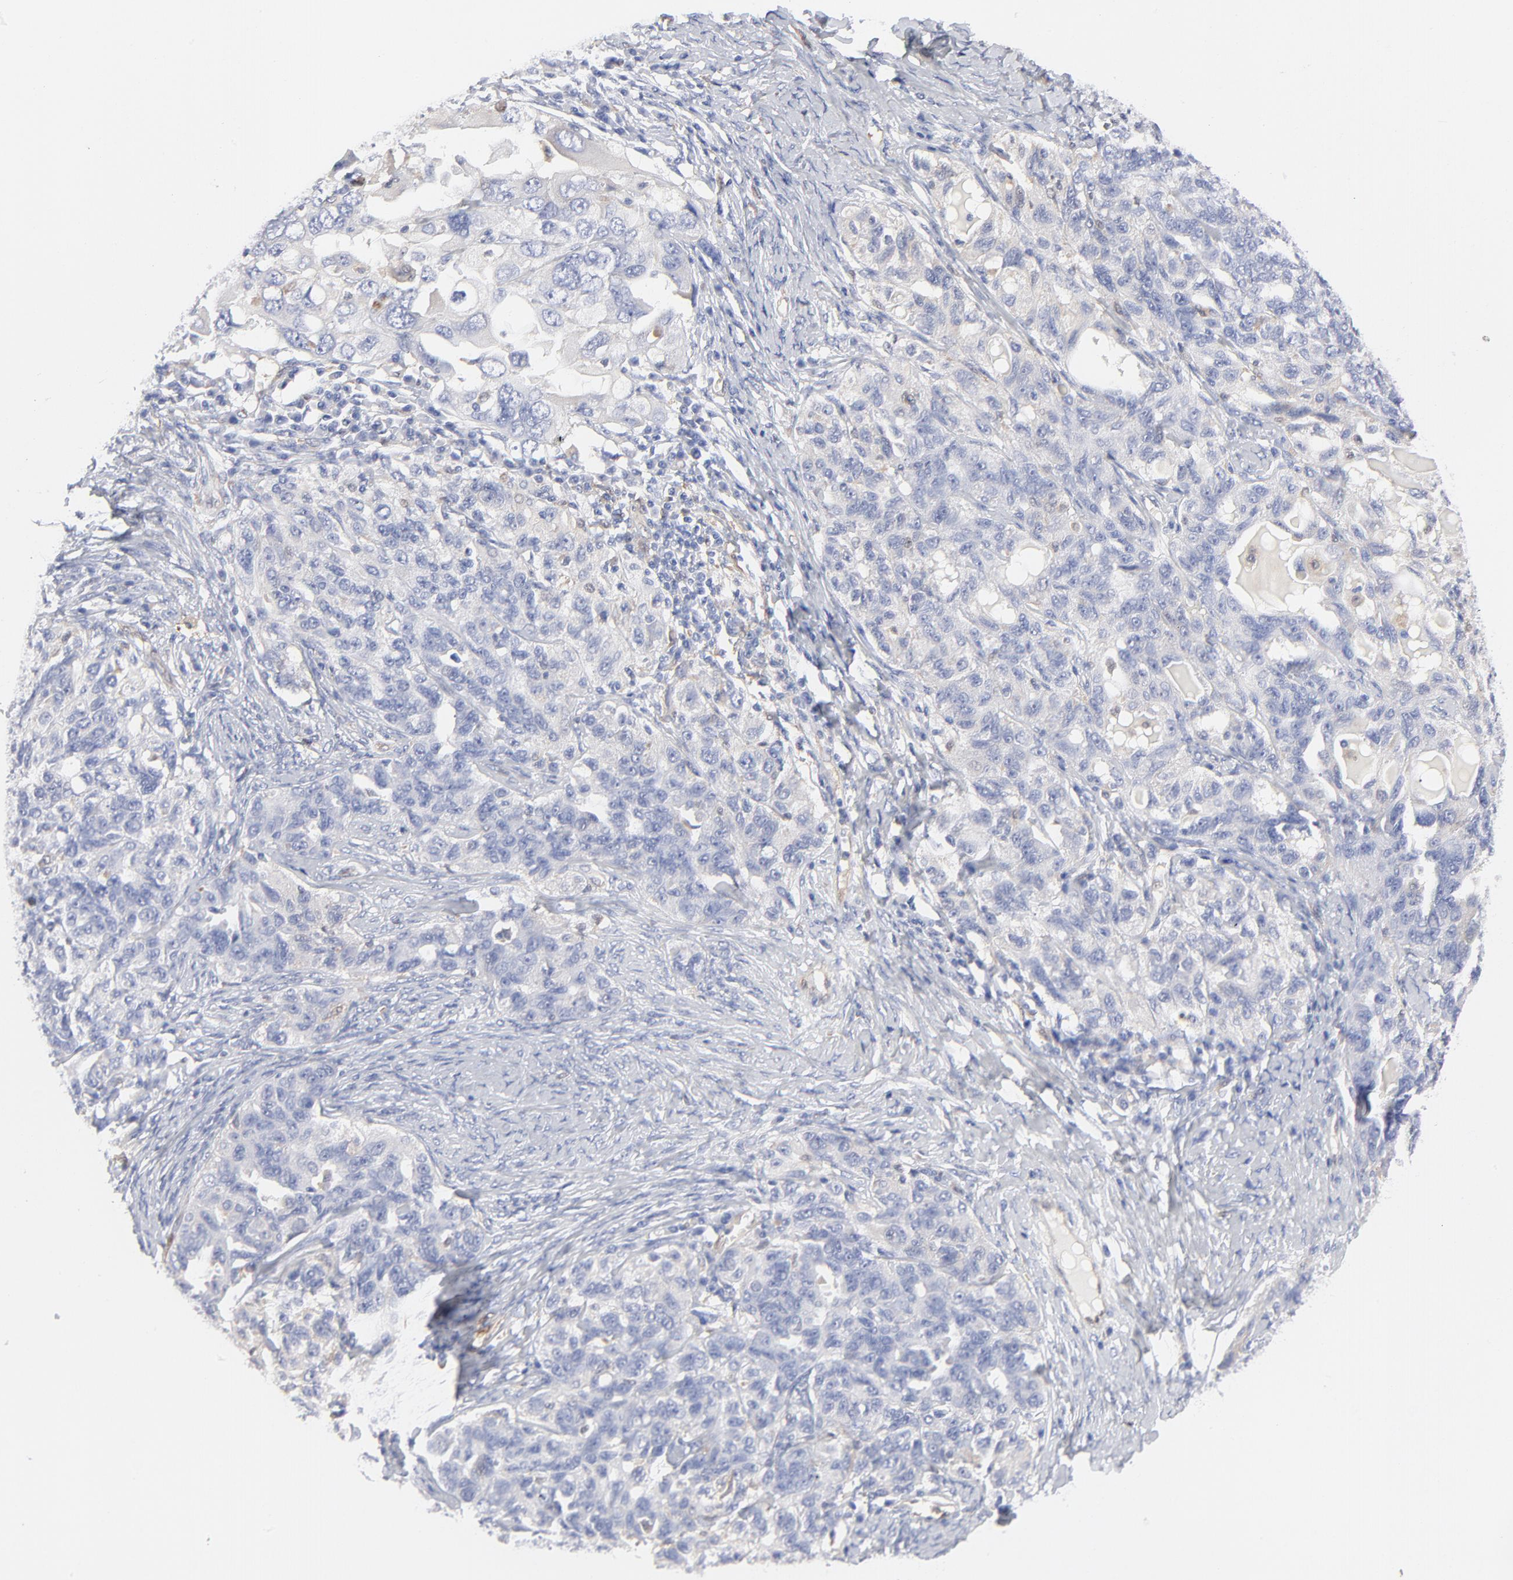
{"staining": {"intensity": "negative", "quantity": "none", "location": "none"}, "tissue": "ovarian cancer", "cell_type": "Tumor cells", "image_type": "cancer", "snomed": [{"axis": "morphology", "description": "Cystadenocarcinoma, serous, NOS"}, {"axis": "topography", "description": "Ovary"}], "caption": "A photomicrograph of human ovarian cancer (serous cystadenocarcinoma) is negative for staining in tumor cells.", "gene": "ARRB1", "patient": {"sex": "female", "age": 82}}